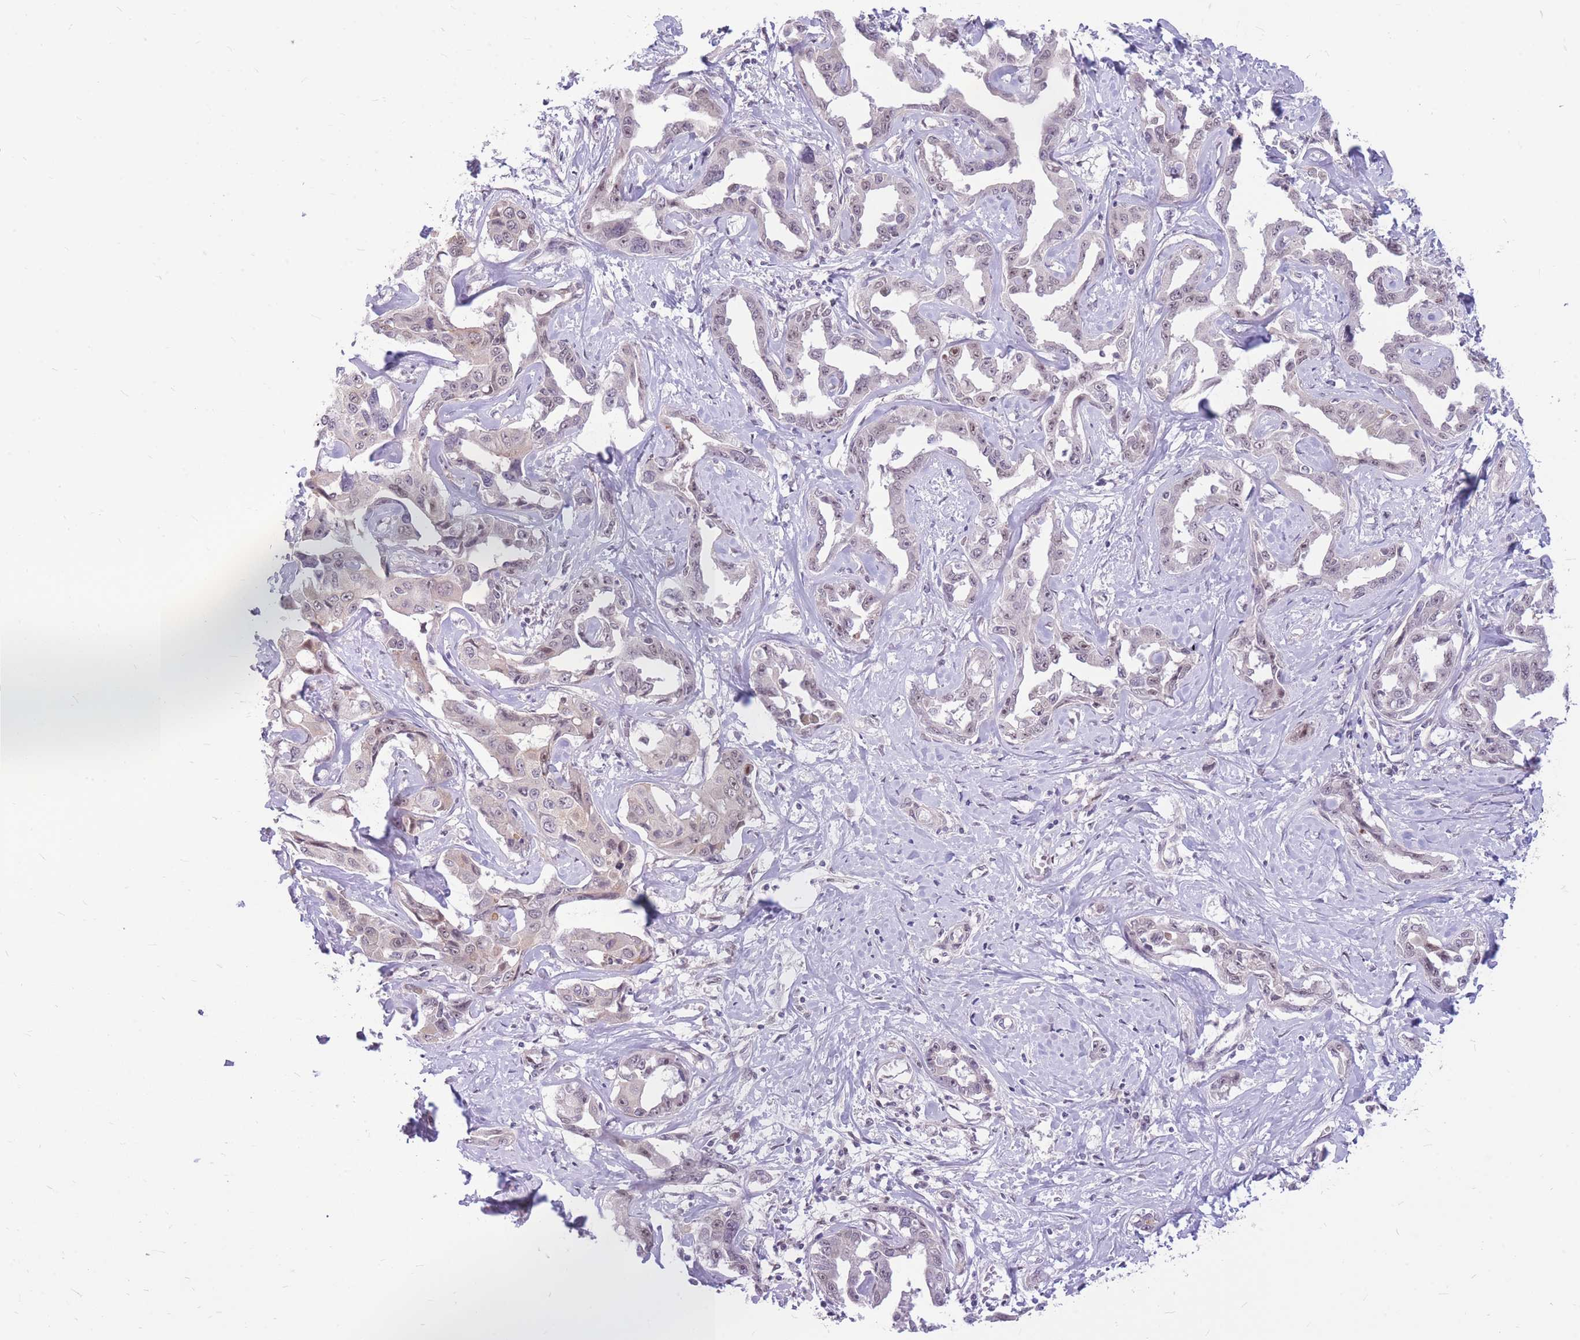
{"staining": {"intensity": "negative", "quantity": "none", "location": "none"}, "tissue": "liver cancer", "cell_type": "Tumor cells", "image_type": "cancer", "snomed": [{"axis": "morphology", "description": "Cholangiocarcinoma"}, {"axis": "topography", "description": "Liver"}], "caption": "Tumor cells are negative for brown protein staining in liver cholangiocarcinoma.", "gene": "ERCC2", "patient": {"sex": "male", "age": 59}}